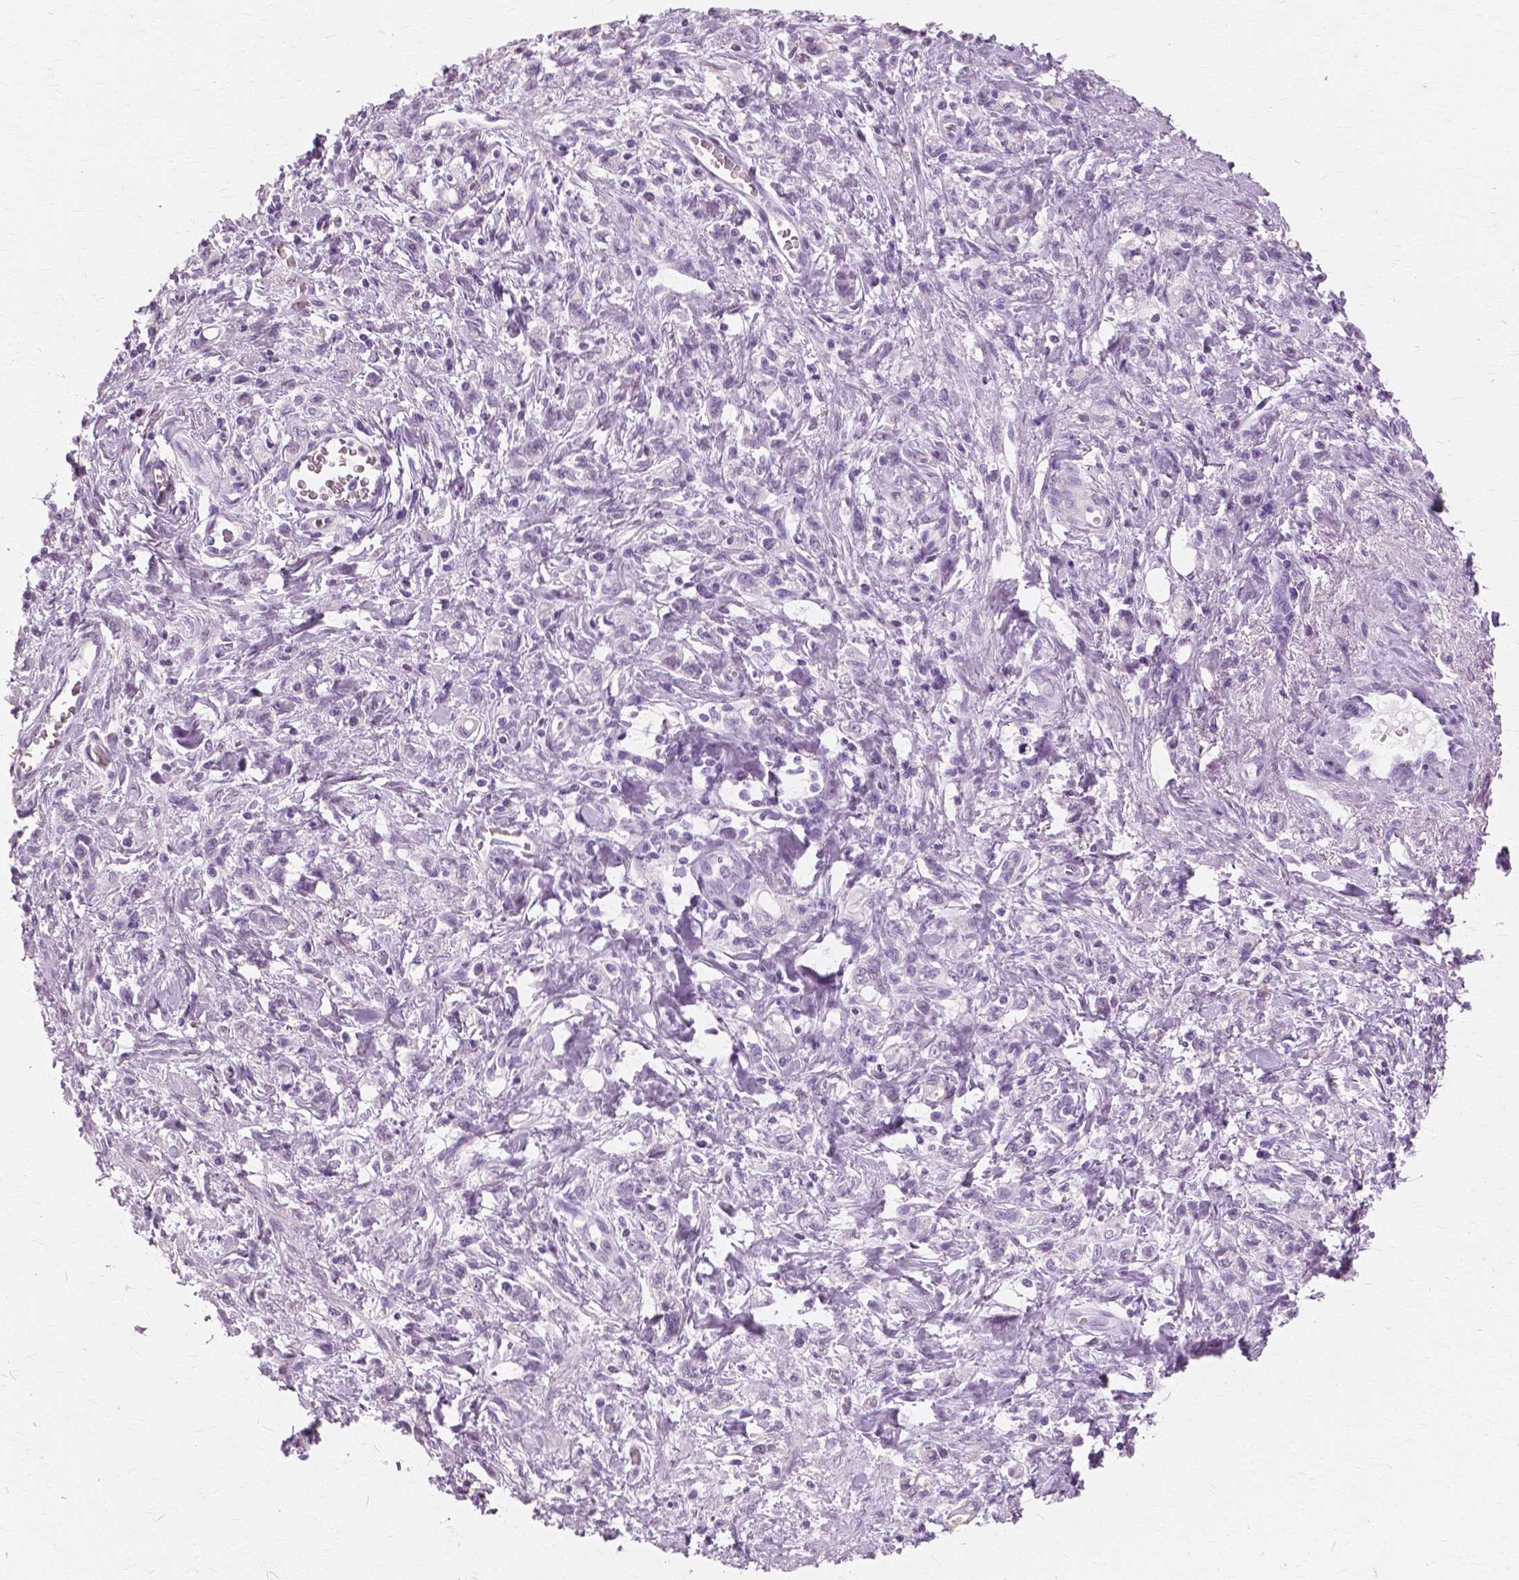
{"staining": {"intensity": "negative", "quantity": "none", "location": "none"}, "tissue": "stomach cancer", "cell_type": "Tumor cells", "image_type": "cancer", "snomed": [{"axis": "morphology", "description": "Adenocarcinoma, NOS"}, {"axis": "topography", "description": "Stomach"}], "caption": "Immunohistochemical staining of stomach cancer demonstrates no significant positivity in tumor cells.", "gene": "SFTPD", "patient": {"sex": "male", "age": 77}}